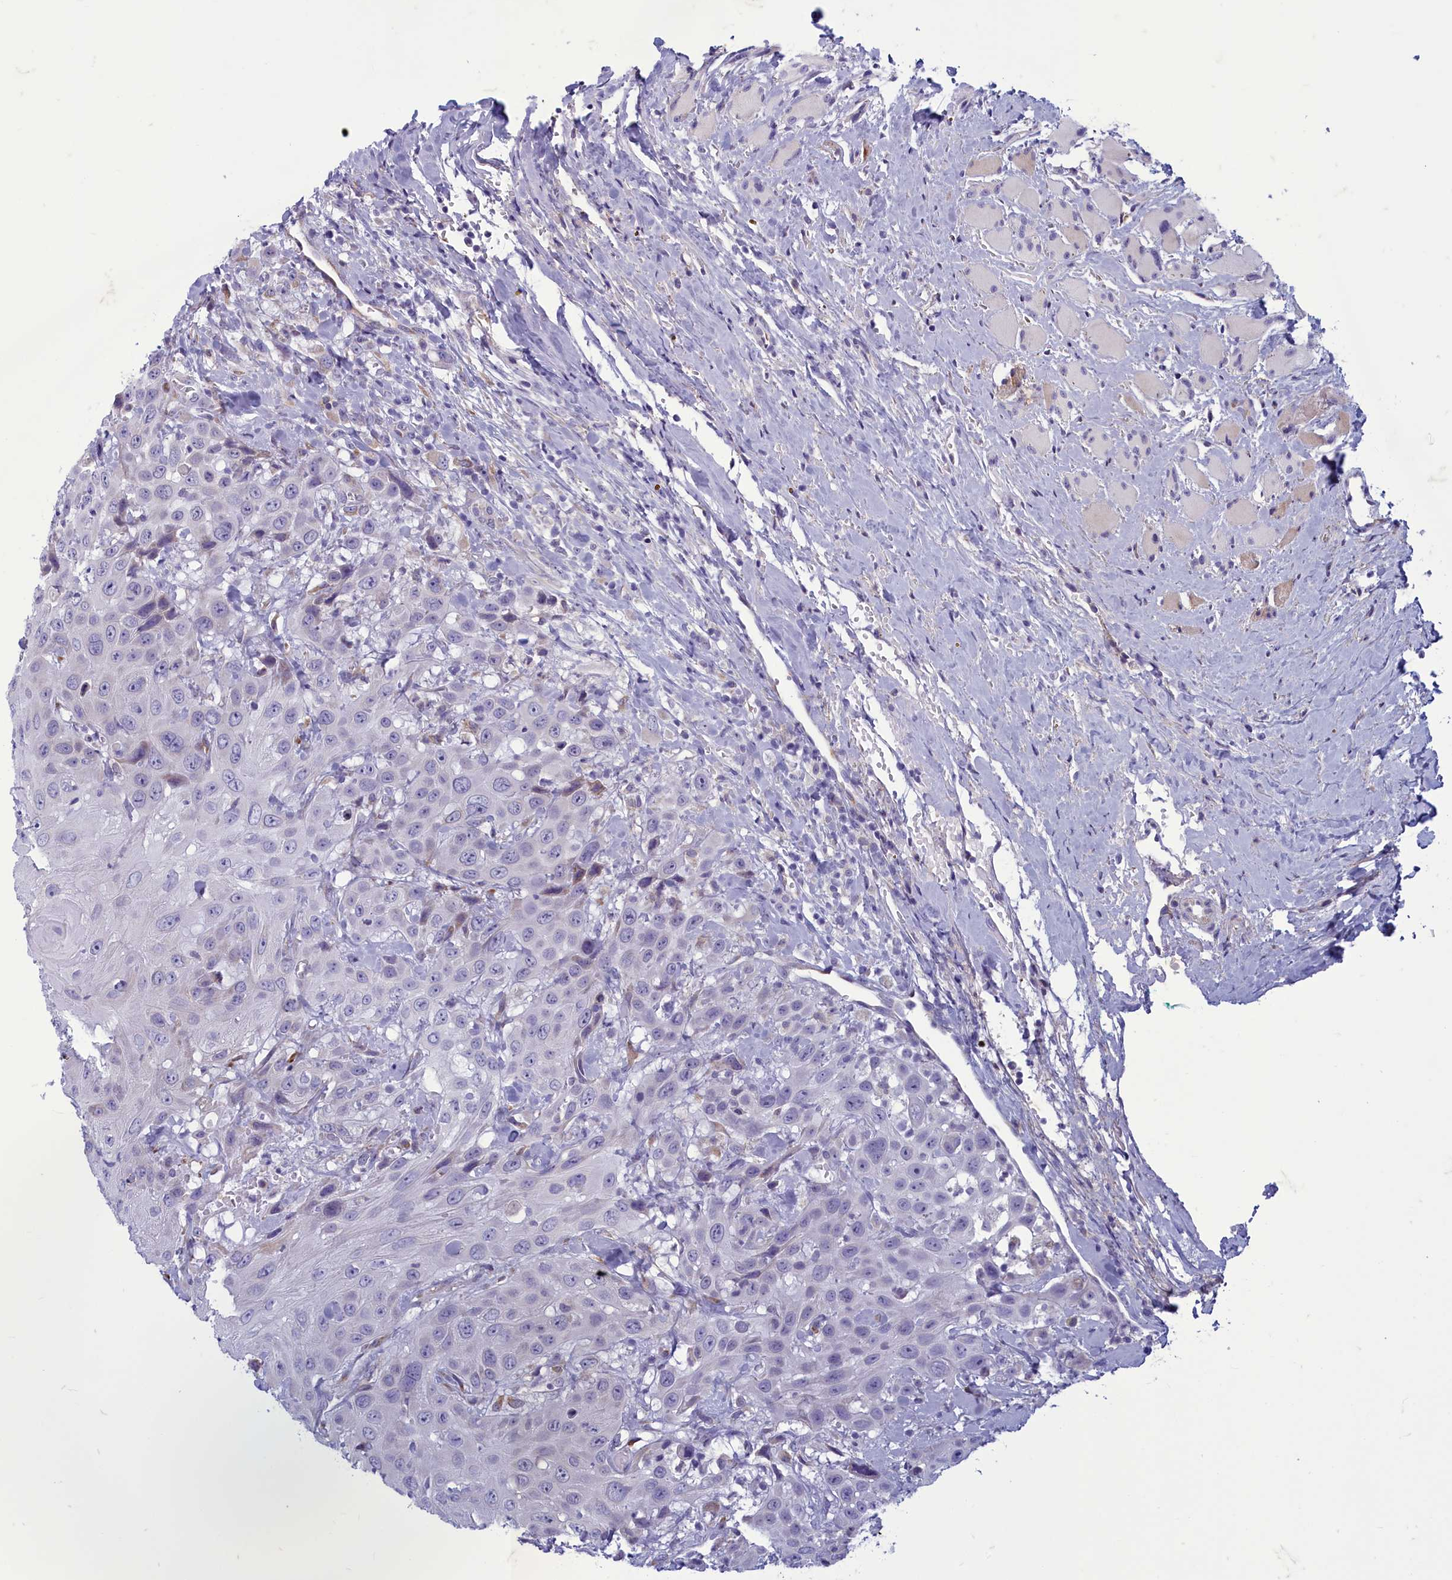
{"staining": {"intensity": "negative", "quantity": "none", "location": "none"}, "tissue": "head and neck cancer", "cell_type": "Tumor cells", "image_type": "cancer", "snomed": [{"axis": "morphology", "description": "Squamous cell carcinoma, NOS"}, {"axis": "topography", "description": "Head-Neck"}], "caption": "IHC micrograph of neoplastic tissue: human head and neck squamous cell carcinoma stained with DAB displays no significant protein expression in tumor cells. Nuclei are stained in blue.", "gene": "CENATAC", "patient": {"sex": "male", "age": 81}}